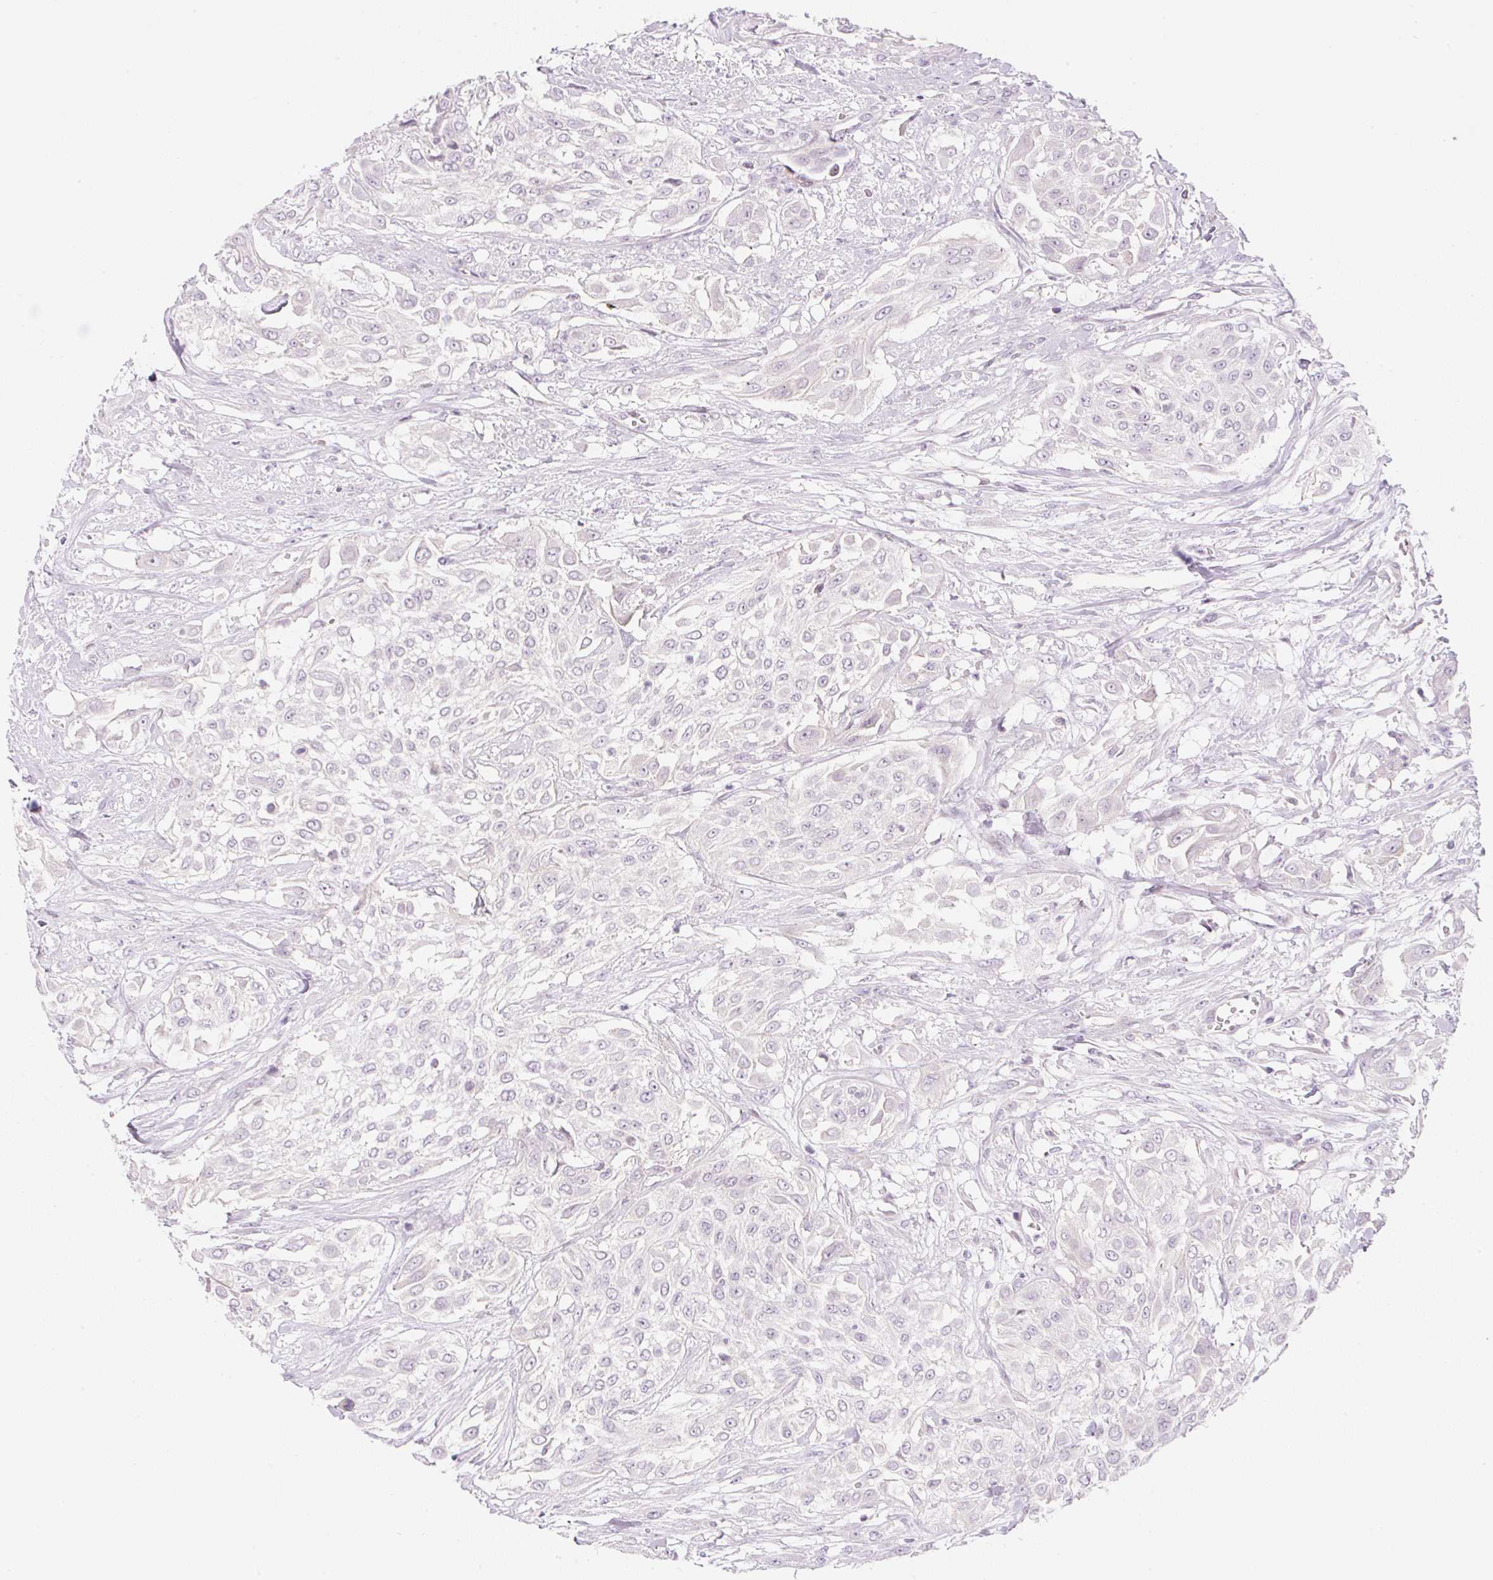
{"staining": {"intensity": "negative", "quantity": "none", "location": "none"}, "tissue": "urothelial cancer", "cell_type": "Tumor cells", "image_type": "cancer", "snomed": [{"axis": "morphology", "description": "Urothelial carcinoma, High grade"}, {"axis": "topography", "description": "Urinary bladder"}], "caption": "A histopathology image of high-grade urothelial carcinoma stained for a protein exhibits no brown staining in tumor cells.", "gene": "CASKIN1", "patient": {"sex": "male", "age": 57}}